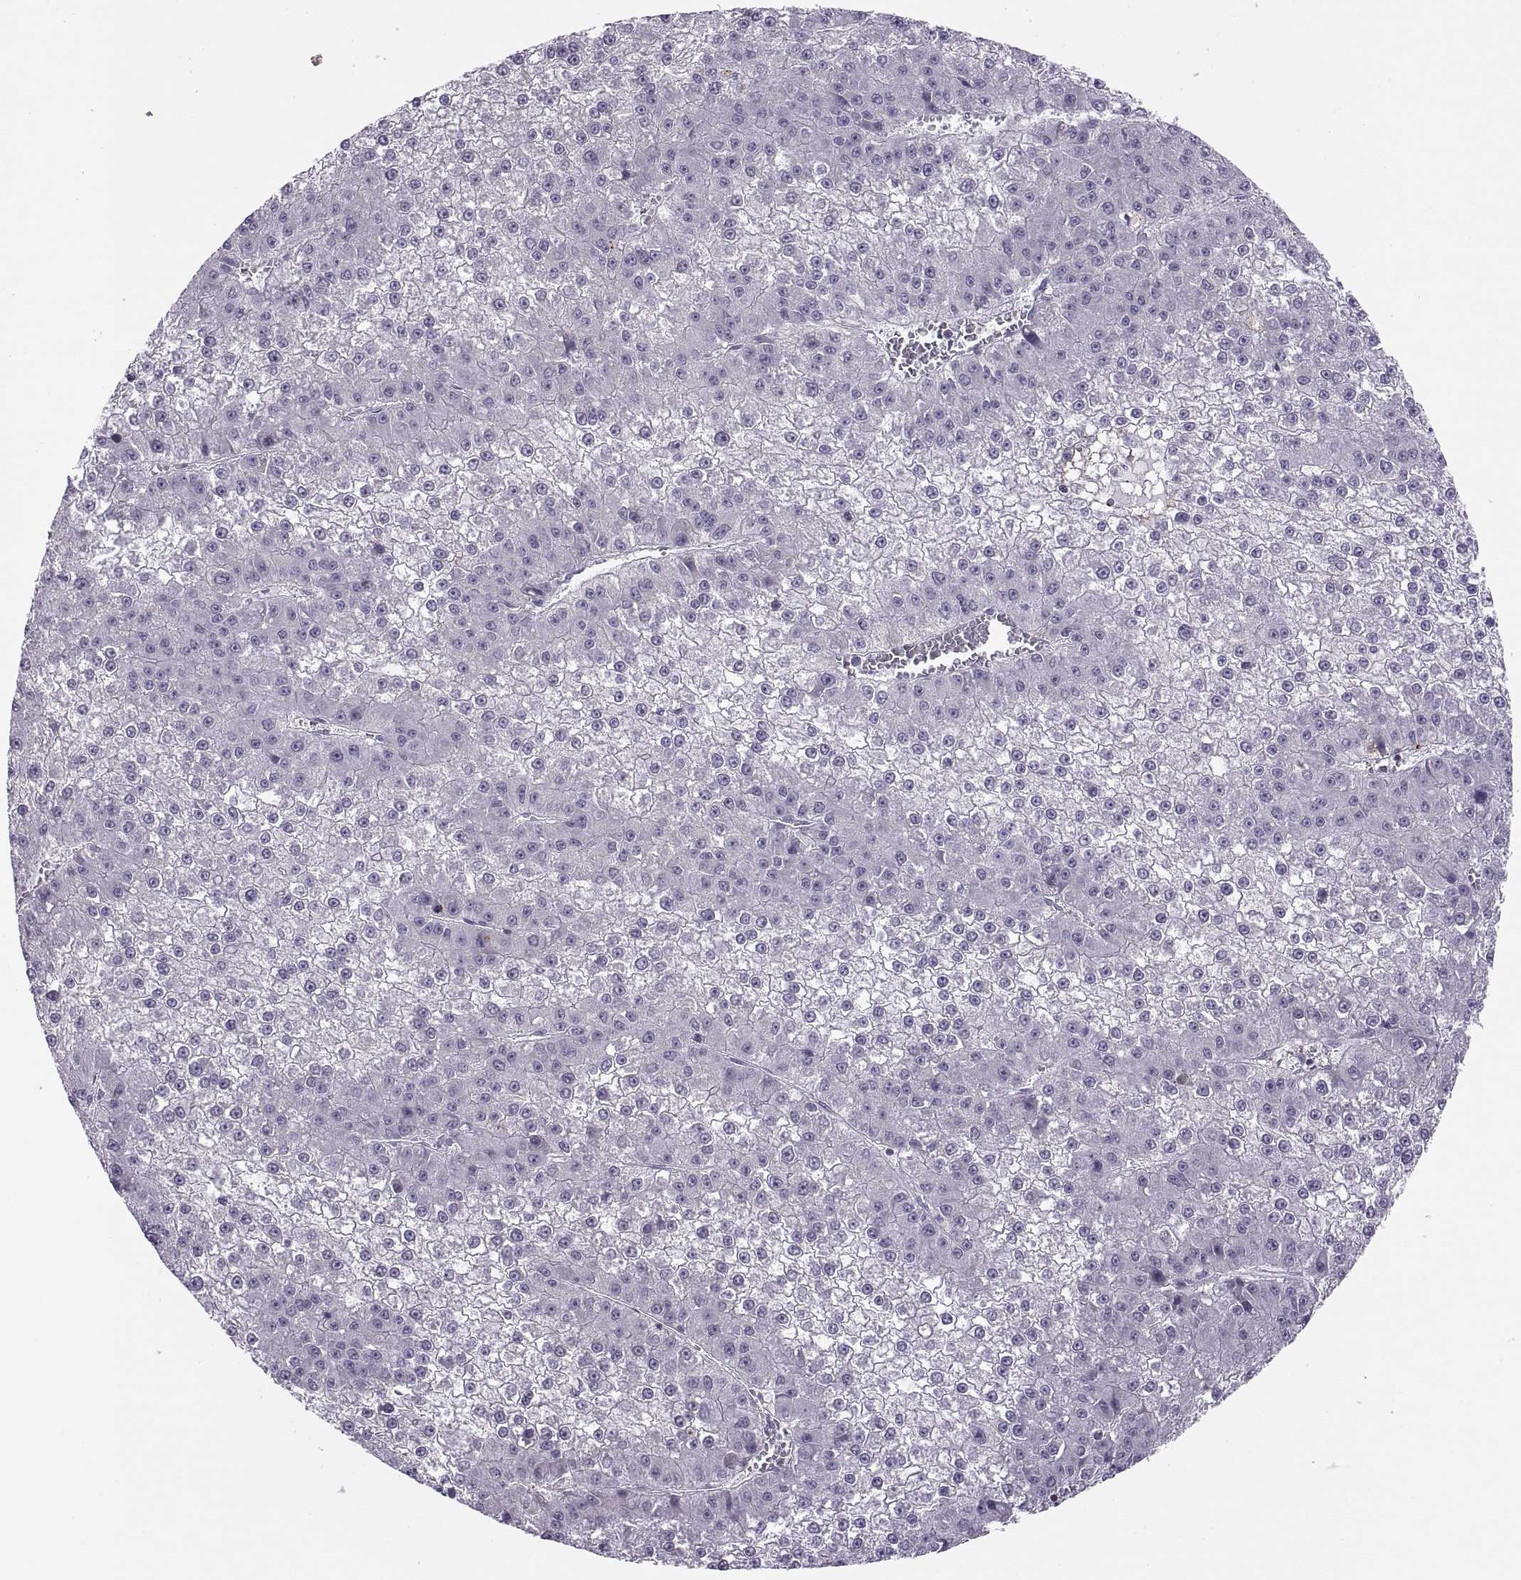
{"staining": {"intensity": "negative", "quantity": "none", "location": "none"}, "tissue": "liver cancer", "cell_type": "Tumor cells", "image_type": "cancer", "snomed": [{"axis": "morphology", "description": "Carcinoma, Hepatocellular, NOS"}, {"axis": "topography", "description": "Liver"}], "caption": "DAB immunohistochemical staining of liver cancer shows no significant positivity in tumor cells.", "gene": "TTC21A", "patient": {"sex": "female", "age": 73}}